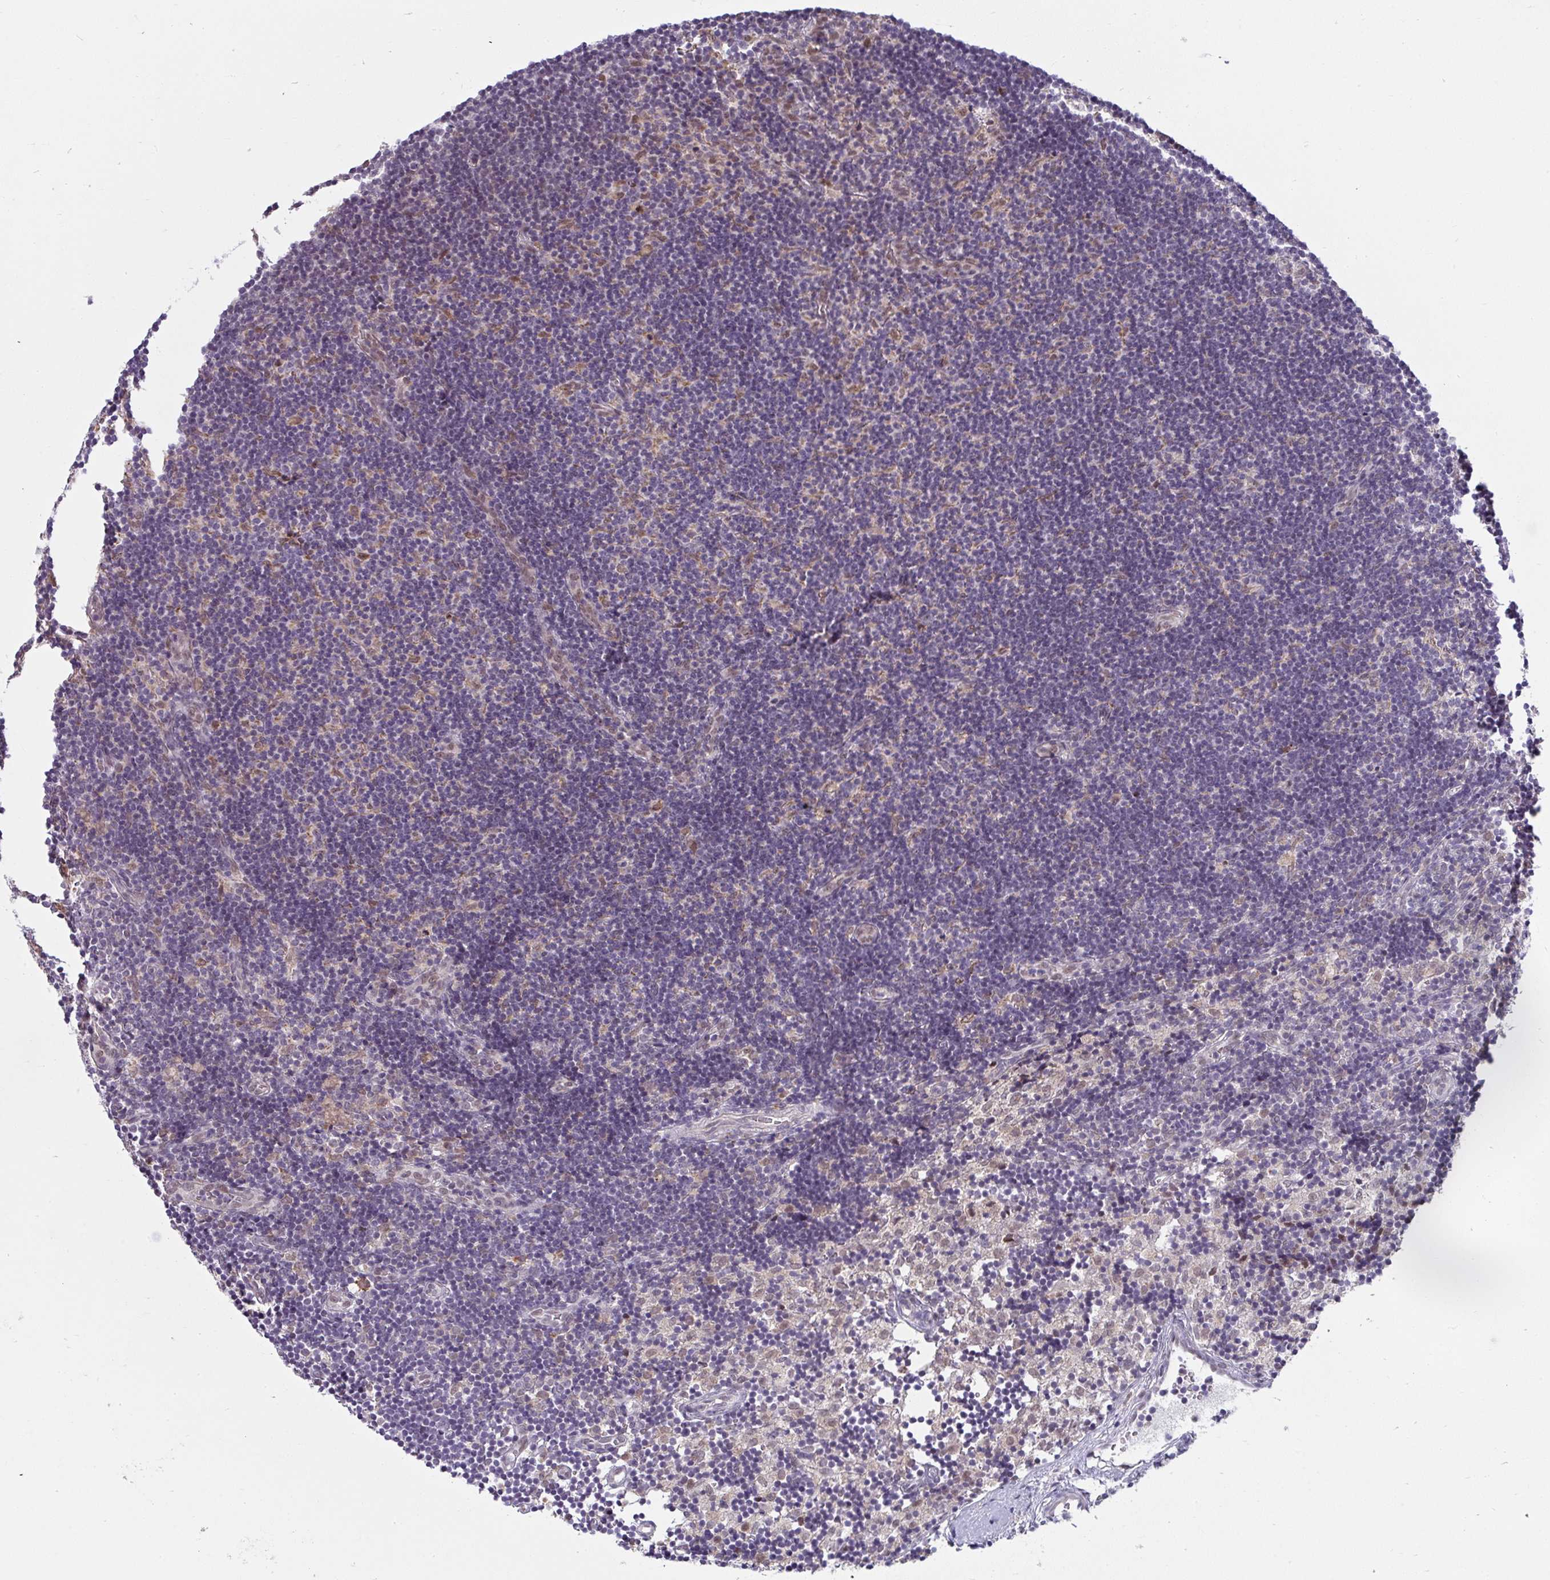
{"staining": {"intensity": "negative", "quantity": "none", "location": "none"}, "tissue": "lymph node", "cell_type": "Germinal center cells", "image_type": "normal", "snomed": [{"axis": "morphology", "description": "Normal tissue, NOS"}, {"axis": "topography", "description": "Lymph node"}], "caption": "The immunohistochemistry photomicrograph has no significant staining in germinal center cells of lymph node.", "gene": "NMNAT1", "patient": {"sex": "female", "age": 31}}